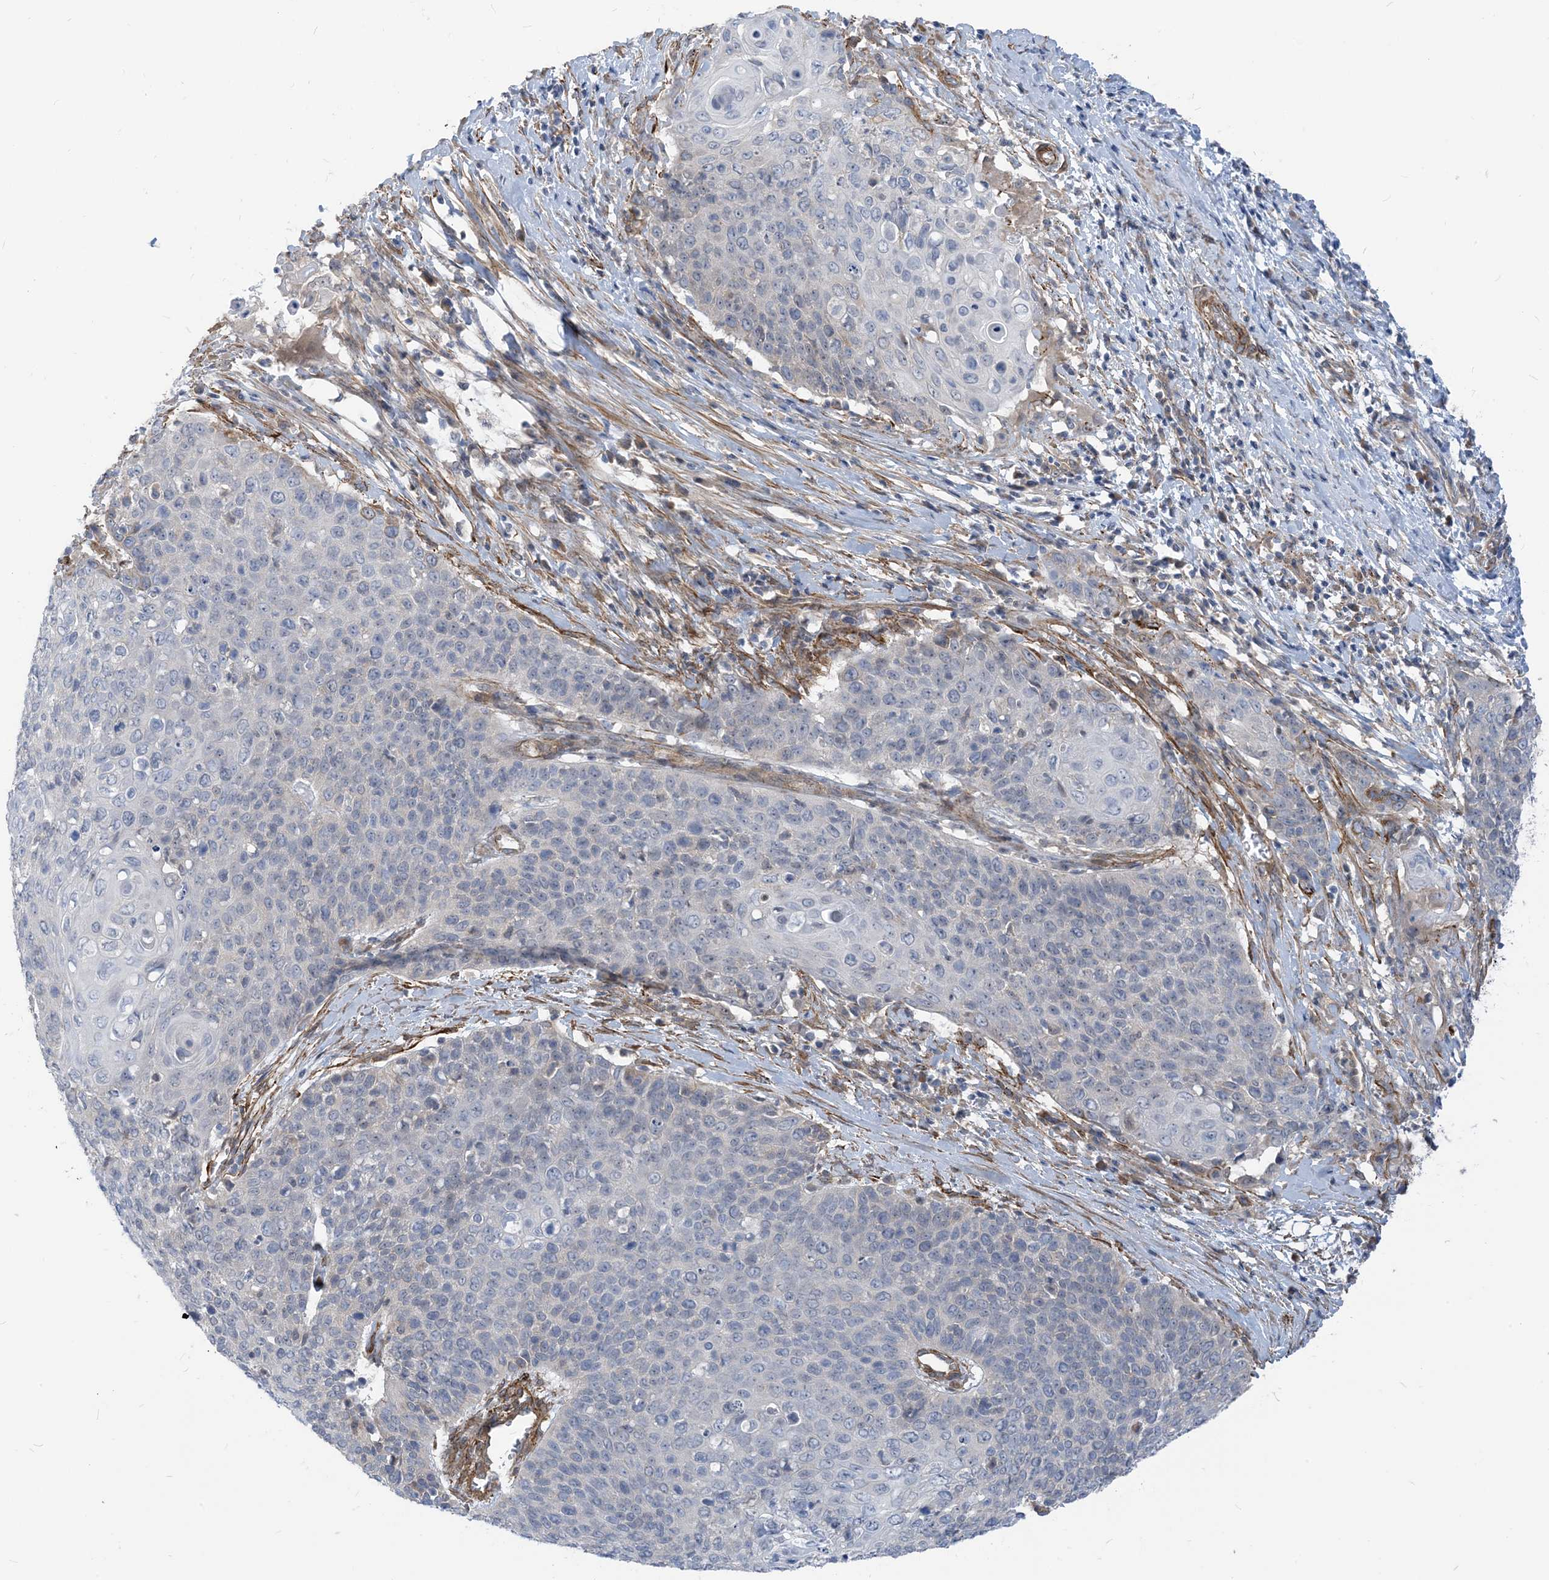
{"staining": {"intensity": "negative", "quantity": "none", "location": "none"}, "tissue": "cervical cancer", "cell_type": "Tumor cells", "image_type": "cancer", "snomed": [{"axis": "morphology", "description": "Squamous cell carcinoma, NOS"}, {"axis": "topography", "description": "Cervix"}], "caption": "An immunohistochemistry image of cervical cancer (squamous cell carcinoma) is shown. There is no staining in tumor cells of cervical cancer (squamous cell carcinoma).", "gene": "PLEKHA3", "patient": {"sex": "female", "age": 39}}